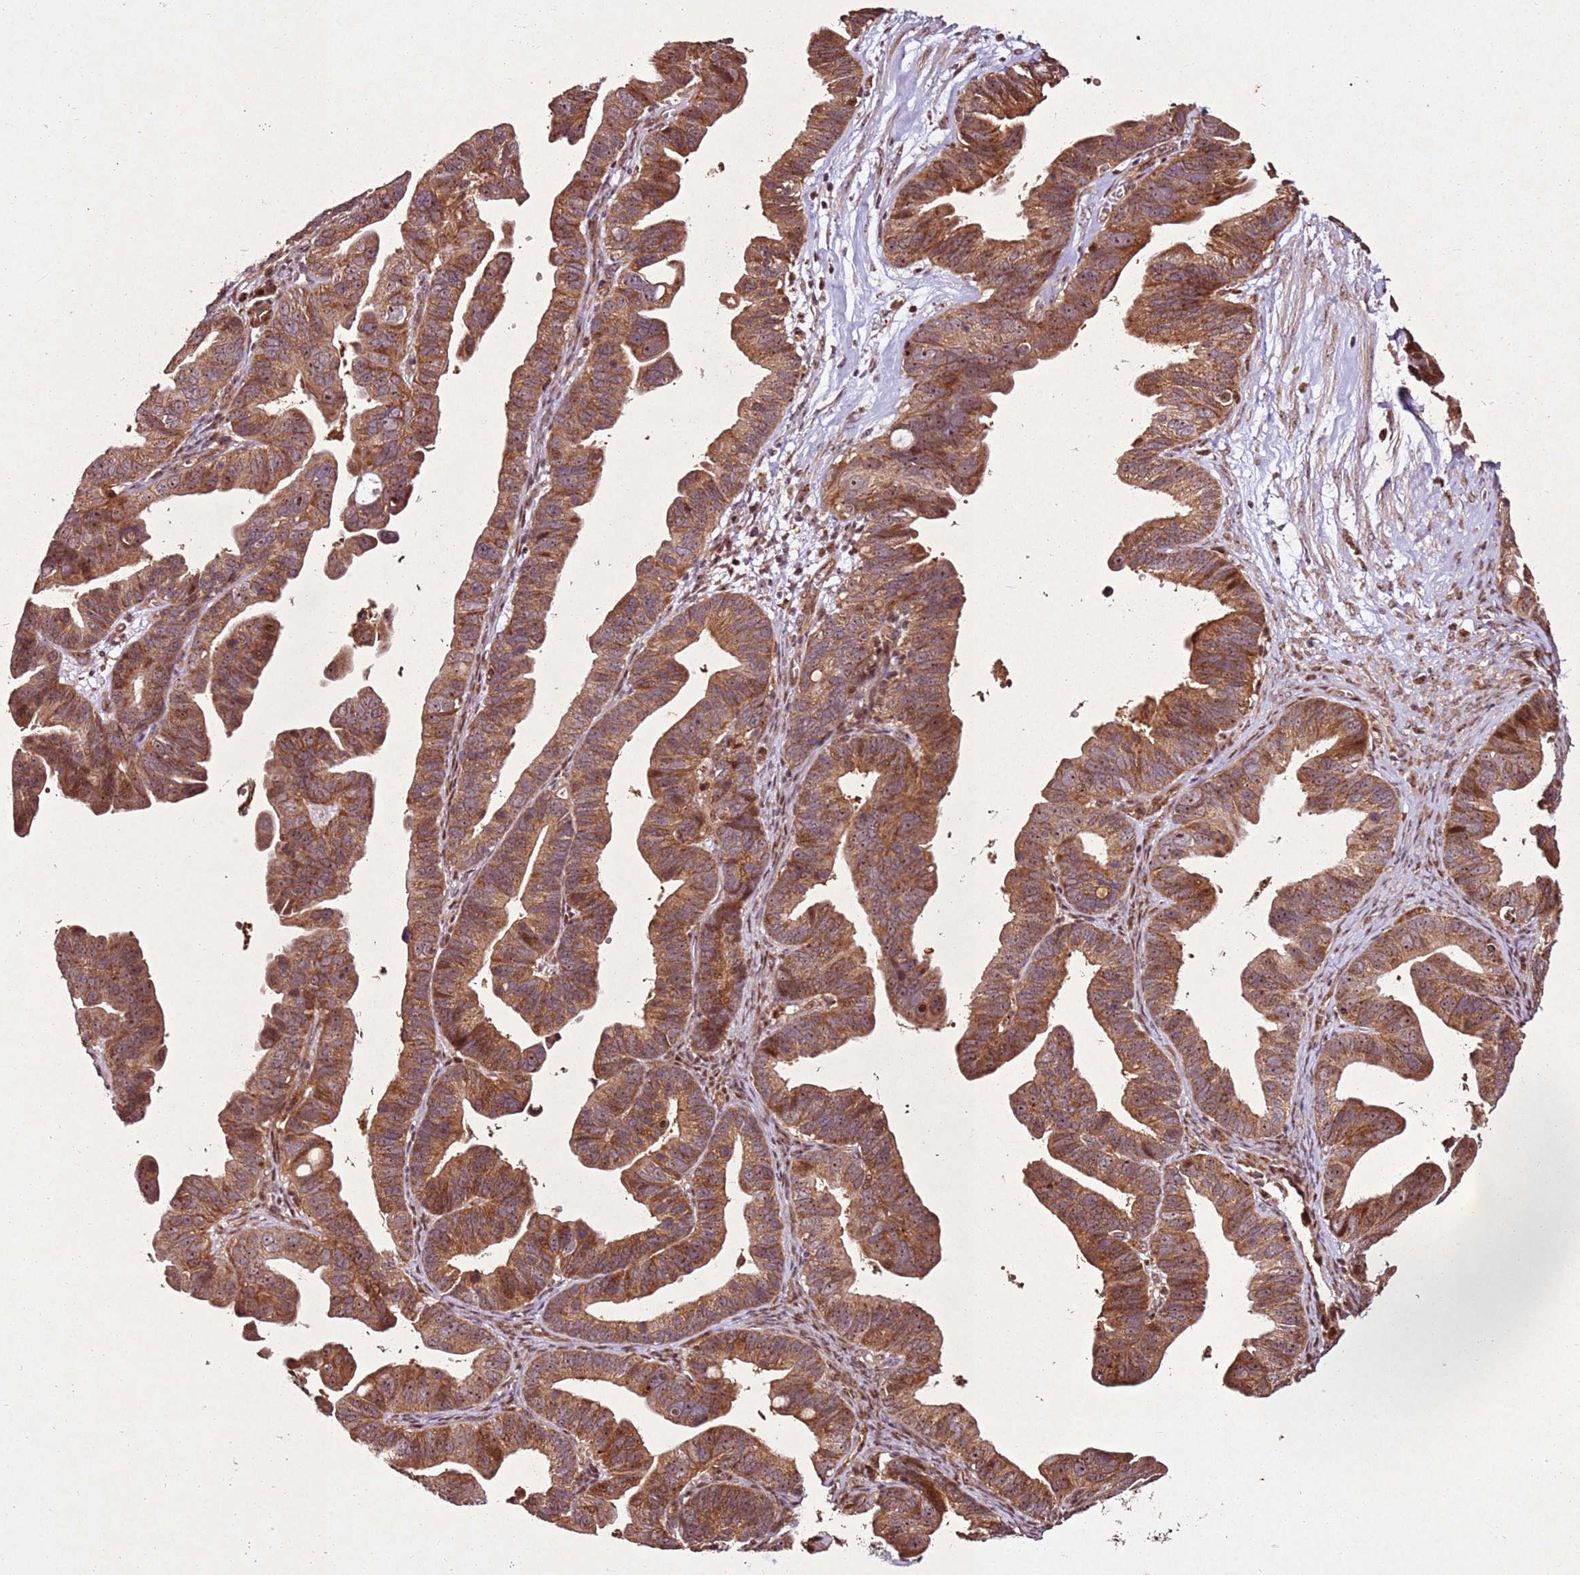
{"staining": {"intensity": "moderate", "quantity": ">75%", "location": "cytoplasmic/membranous"}, "tissue": "ovarian cancer", "cell_type": "Tumor cells", "image_type": "cancer", "snomed": [{"axis": "morphology", "description": "Cystadenocarcinoma, serous, NOS"}, {"axis": "topography", "description": "Ovary"}], "caption": "This photomicrograph reveals IHC staining of human ovarian cancer, with medium moderate cytoplasmic/membranous staining in about >75% of tumor cells.", "gene": "PTMA", "patient": {"sex": "female", "age": 56}}